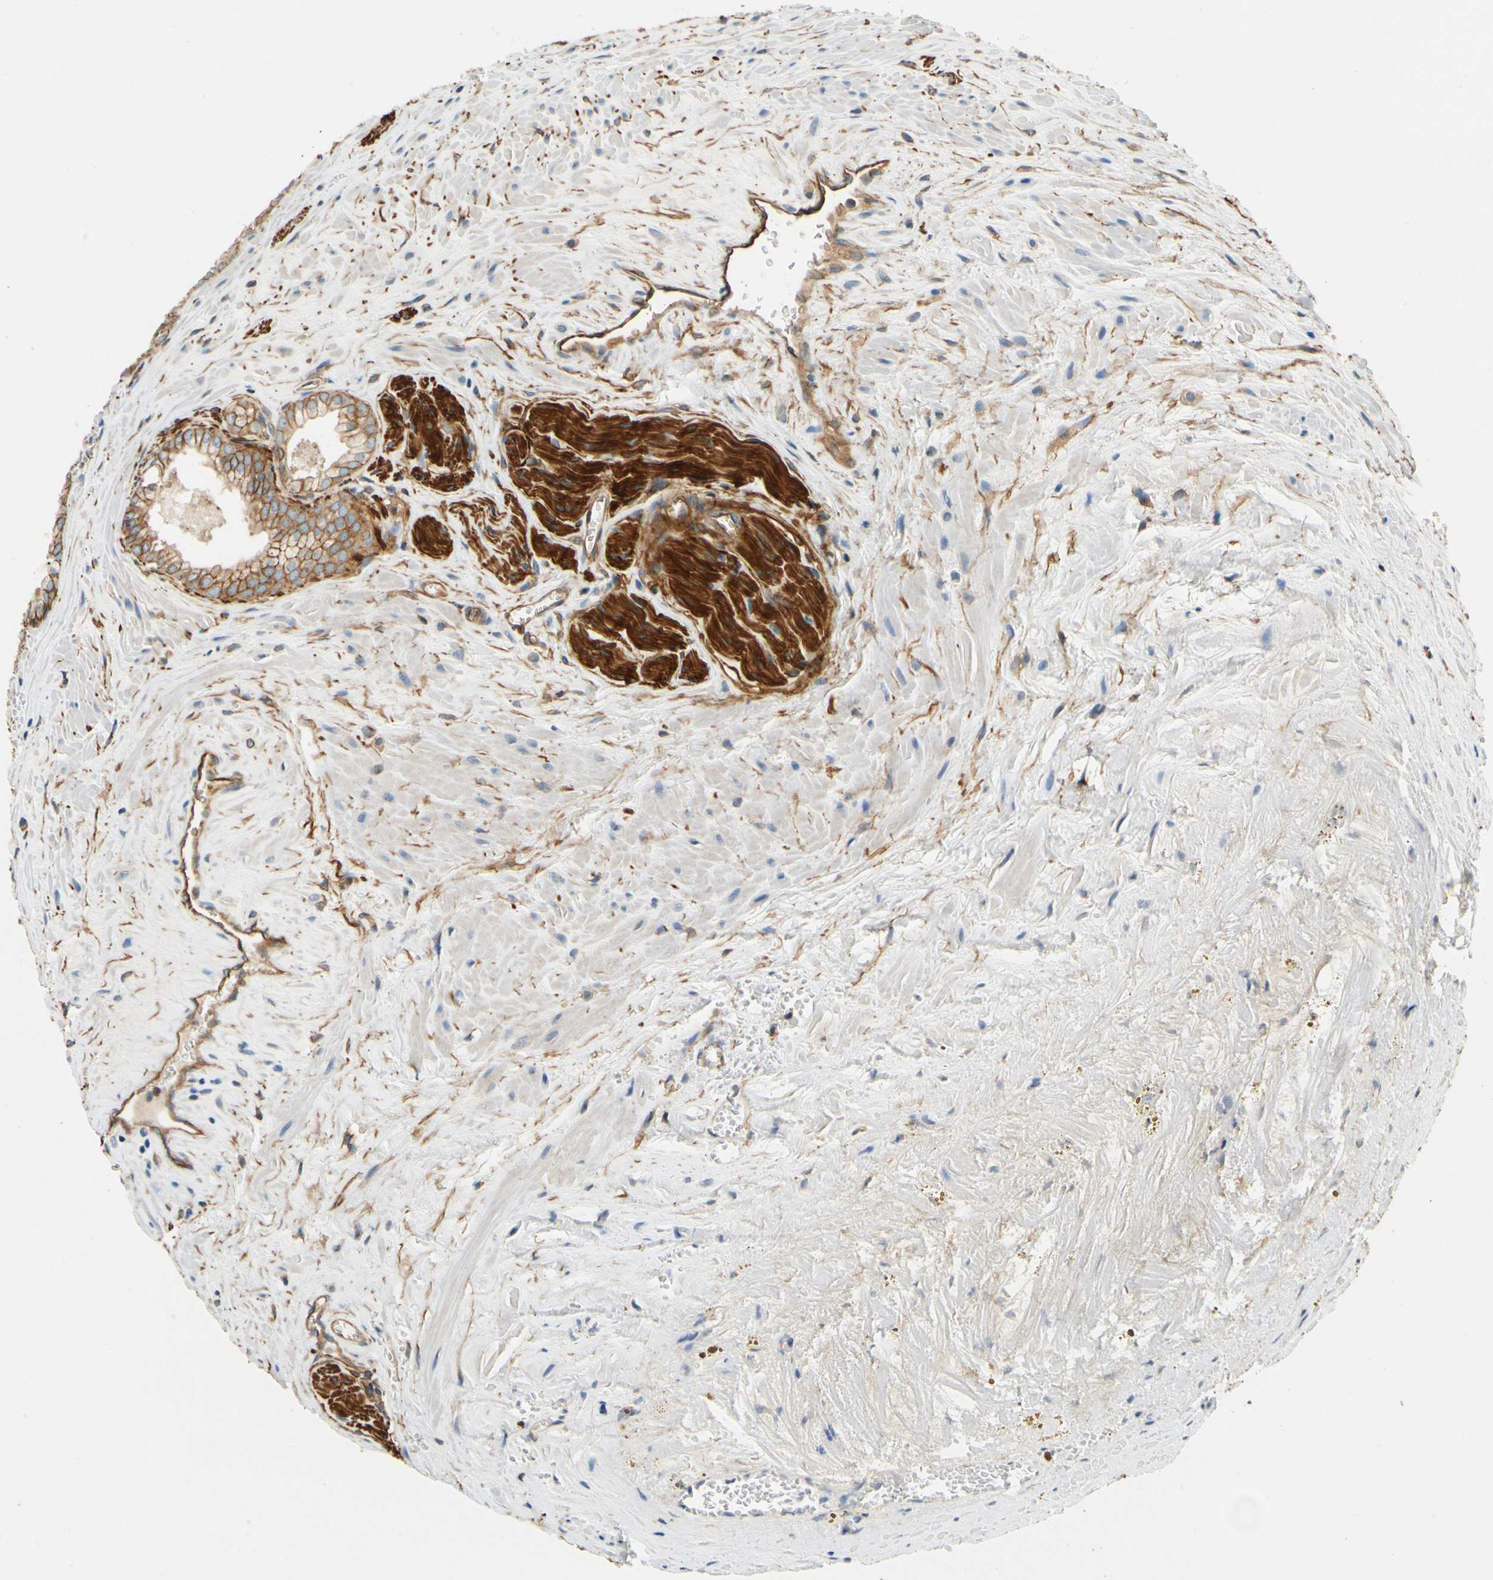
{"staining": {"intensity": "moderate", "quantity": "25%-75%", "location": "cytoplasmic/membranous"}, "tissue": "prostate cancer", "cell_type": "Tumor cells", "image_type": "cancer", "snomed": [{"axis": "morphology", "description": "Adenocarcinoma, Low grade"}, {"axis": "topography", "description": "Prostate"}], "caption": "Immunohistochemistry (IHC) micrograph of human prostate cancer (adenocarcinoma (low-grade)) stained for a protein (brown), which demonstrates medium levels of moderate cytoplasmic/membranous positivity in approximately 25%-75% of tumor cells.", "gene": "SPTAN1", "patient": {"sex": "male", "age": 60}}